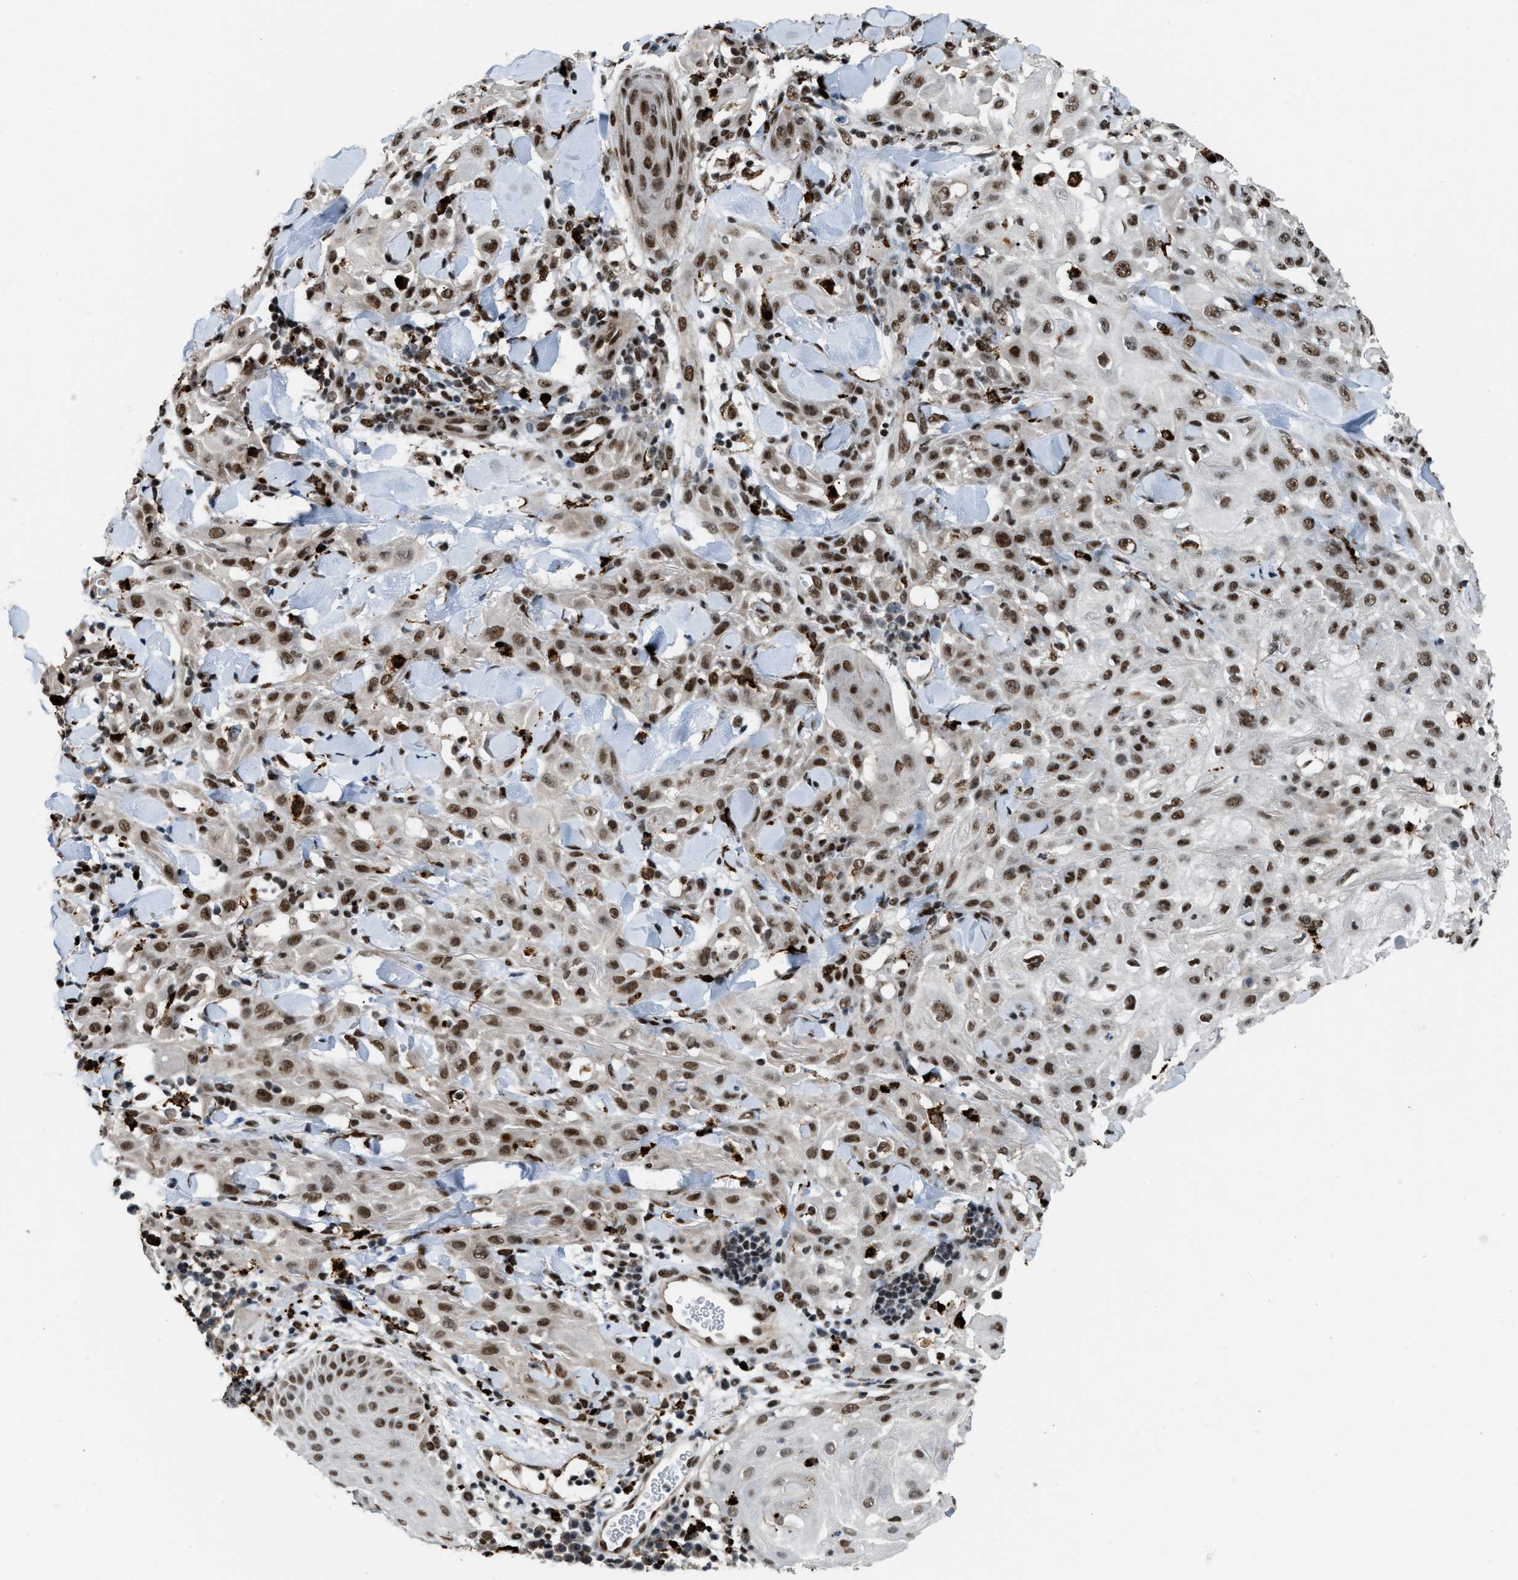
{"staining": {"intensity": "strong", "quantity": ">75%", "location": "nuclear"}, "tissue": "skin cancer", "cell_type": "Tumor cells", "image_type": "cancer", "snomed": [{"axis": "morphology", "description": "Squamous cell carcinoma, NOS"}, {"axis": "topography", "description": "Skin"}], "caption": "Skin cancer was stained to show a protein in brown. There is high levels of strong nuclear expression in about >75% of tumor cells.", "gene": "NUMA1", "patient": {"sex": "male", "age": 24}}